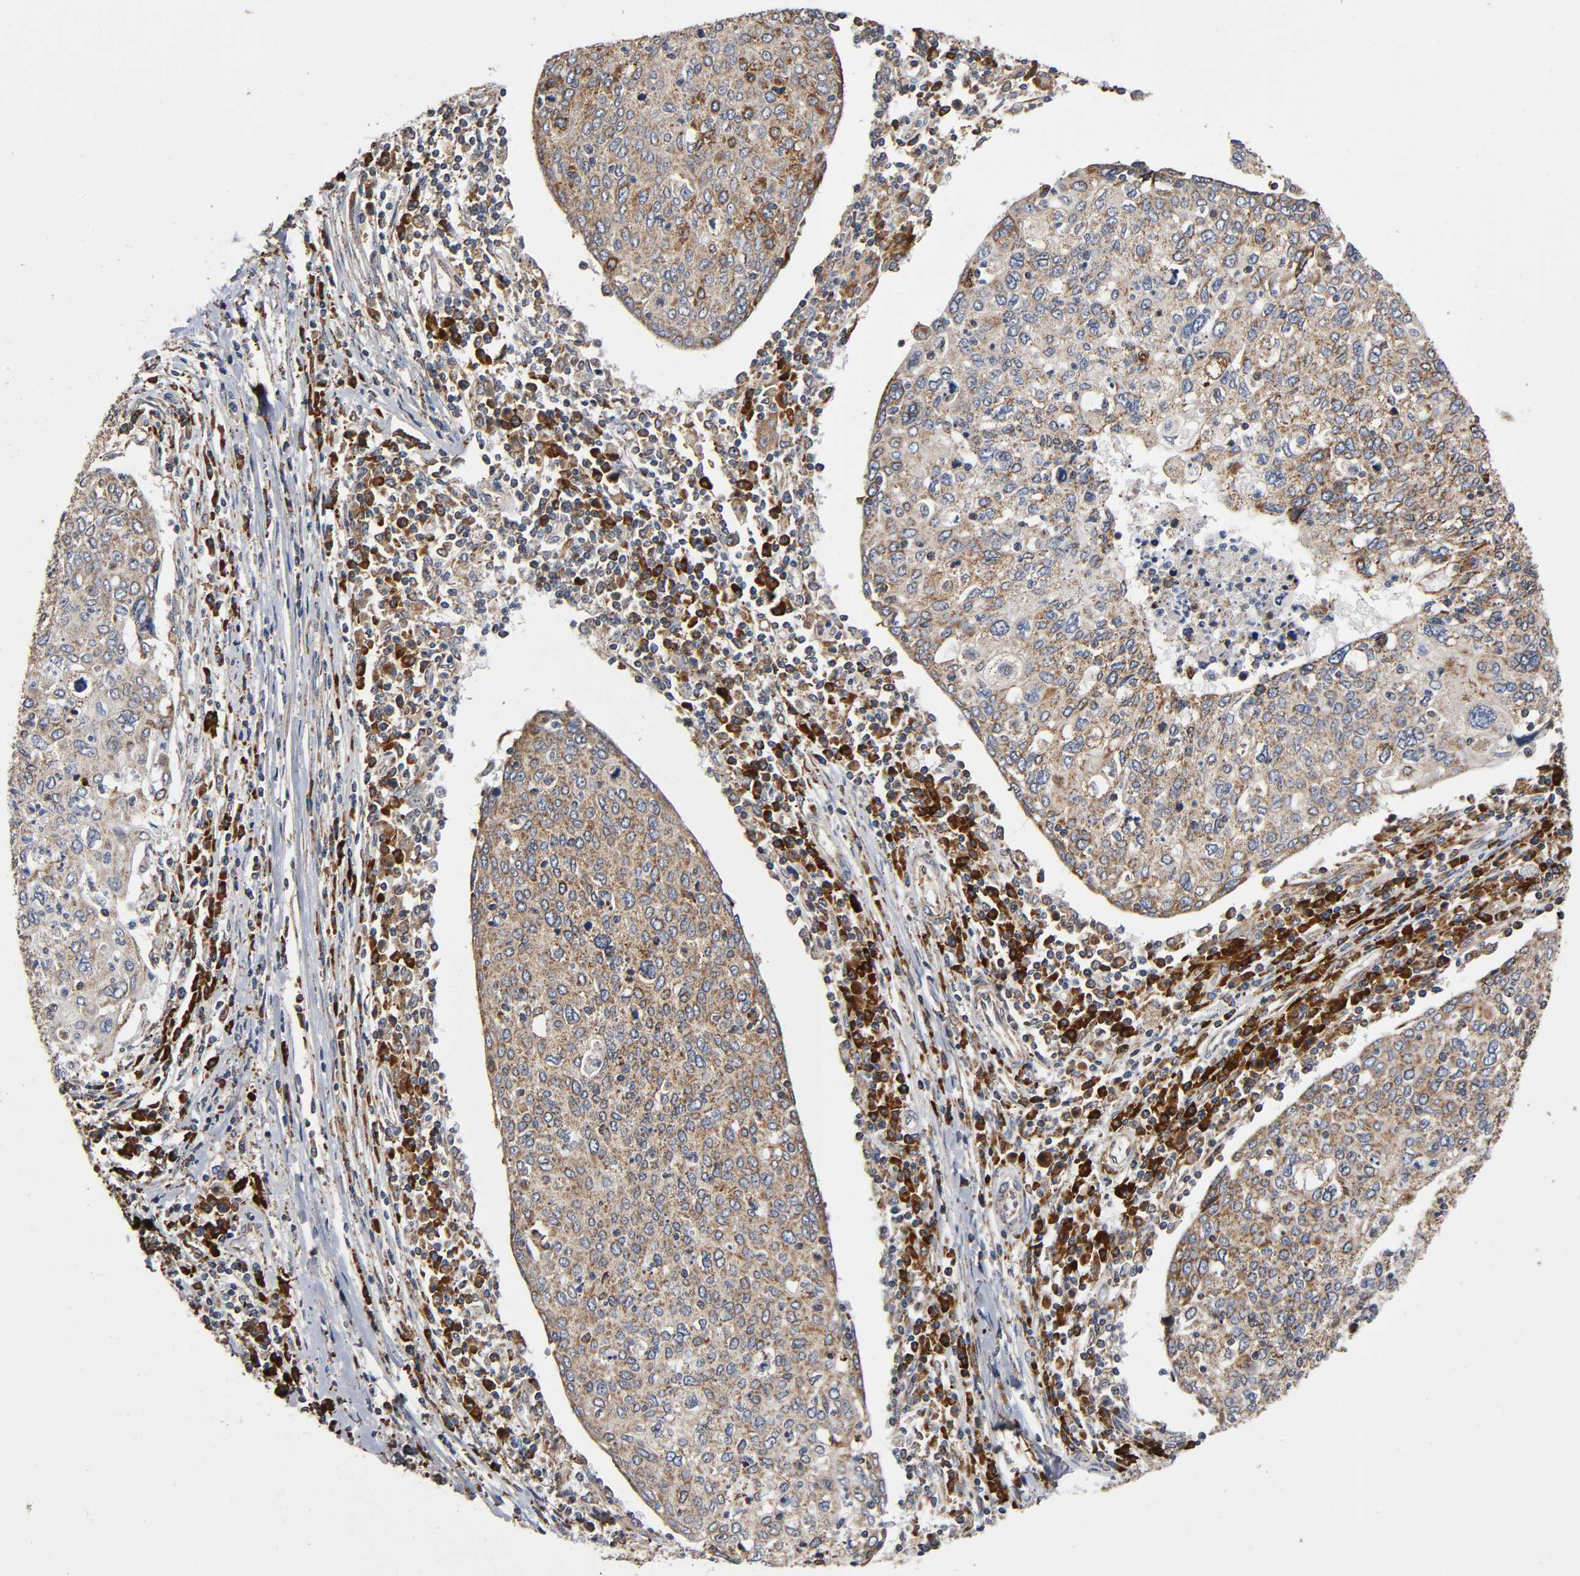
{"staining": {"intensity": "moderate", "quantity": "25%-75%", "location": "cytoplasmic/membranous"}, "tissue": "cervical cancer", "cell_type": "Tumor cells", "image_type": "cancer", "snomed": [{"axis": "morphology", "description": "Squamous cell carcinoma, NOS"}, {"axis": "topography", "description": "Cervix"}], "caption": "A photomicrograph of cervical squamous cell carcinoma stained for a protein exhibits moderate cytoplasmic/membranous brown staining in tumor cells.", "gene": "MAP3K1", "patient": {"sex": "female", "age": 40}}